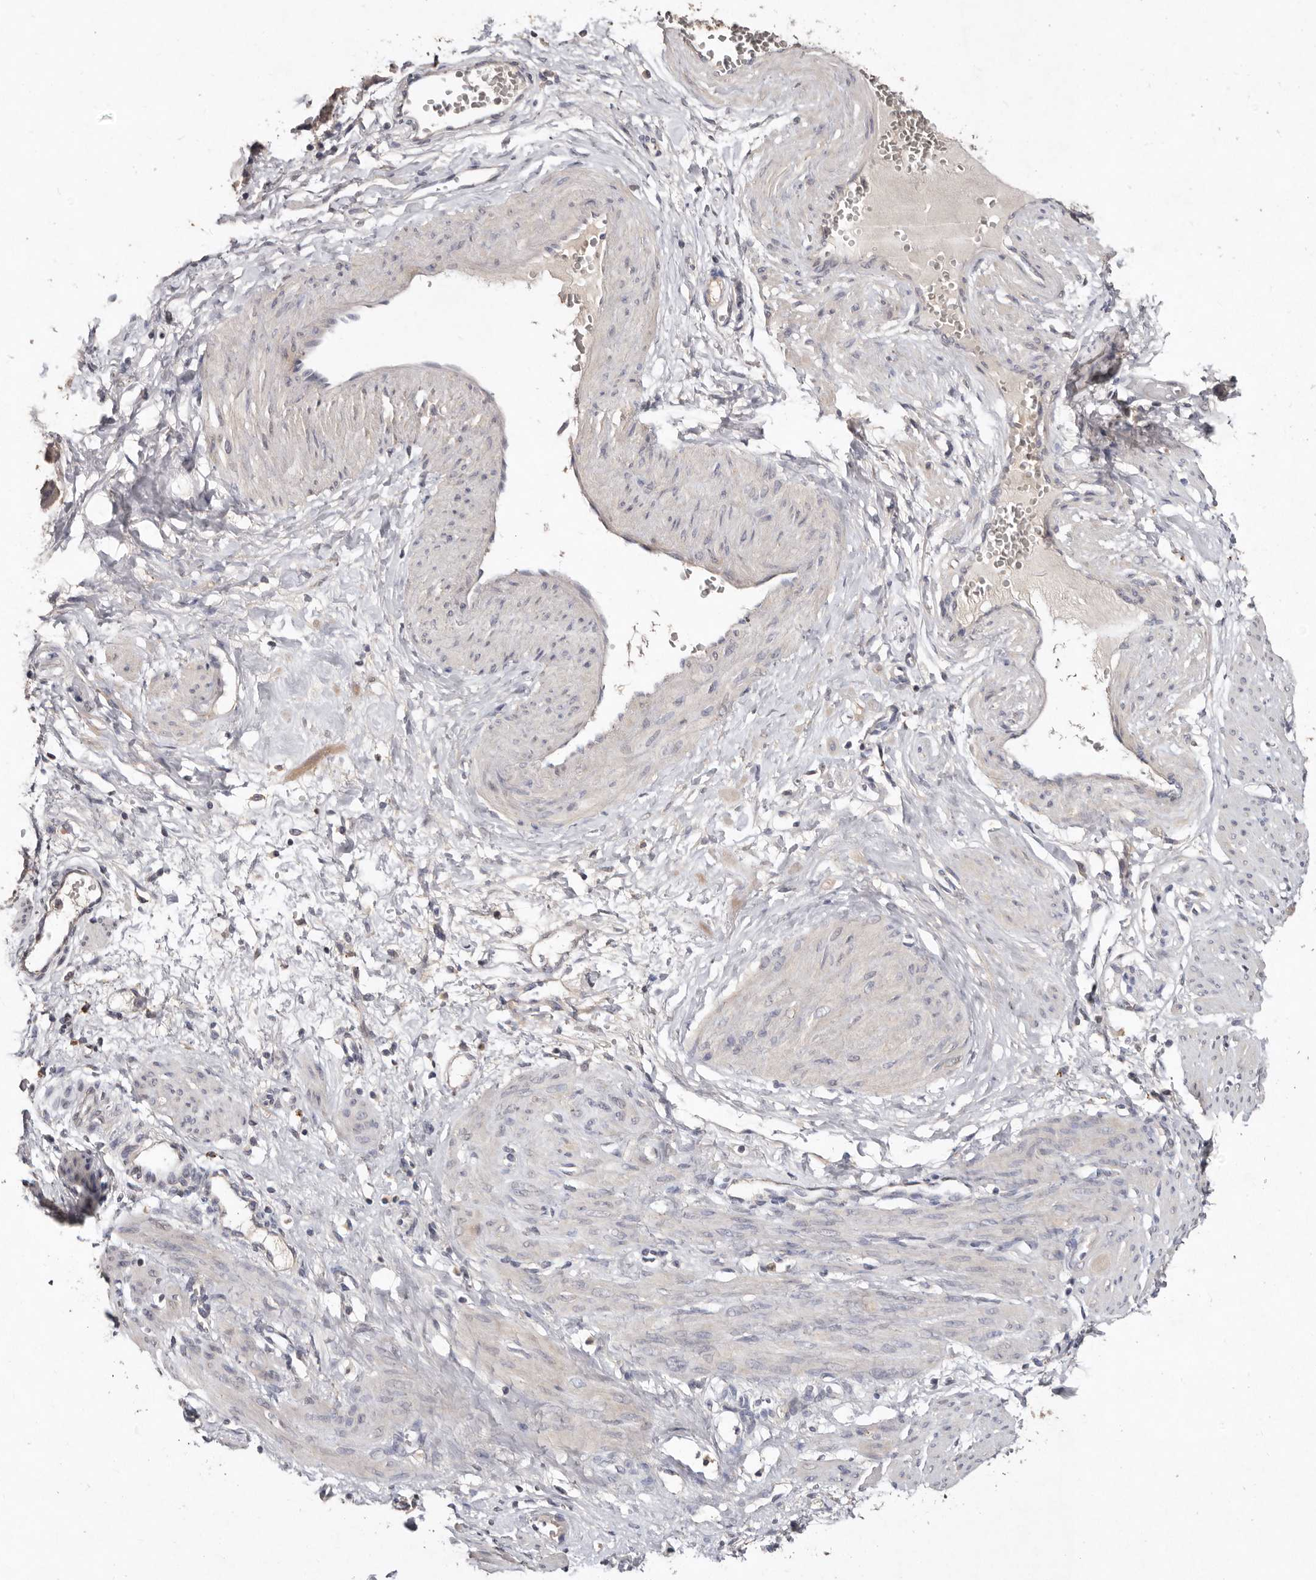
{"staining": {"intensity": "negative", "quantity": "none", "location": "none"}, "tissue": "smooth muscle", "cell_type": "Smooth muscle cells", "image_type": "normal", "snomed": [{"axis": "morphology", "description": "Normal tissue, NOS"}, {"axis": "topography", "description": "Endometrium"}], "caption": "Smooth muscle cells show no significant expression in normal smooth muscle.", "gene": "EDEM1", "patient": {"sex": "female", "age": 33}}